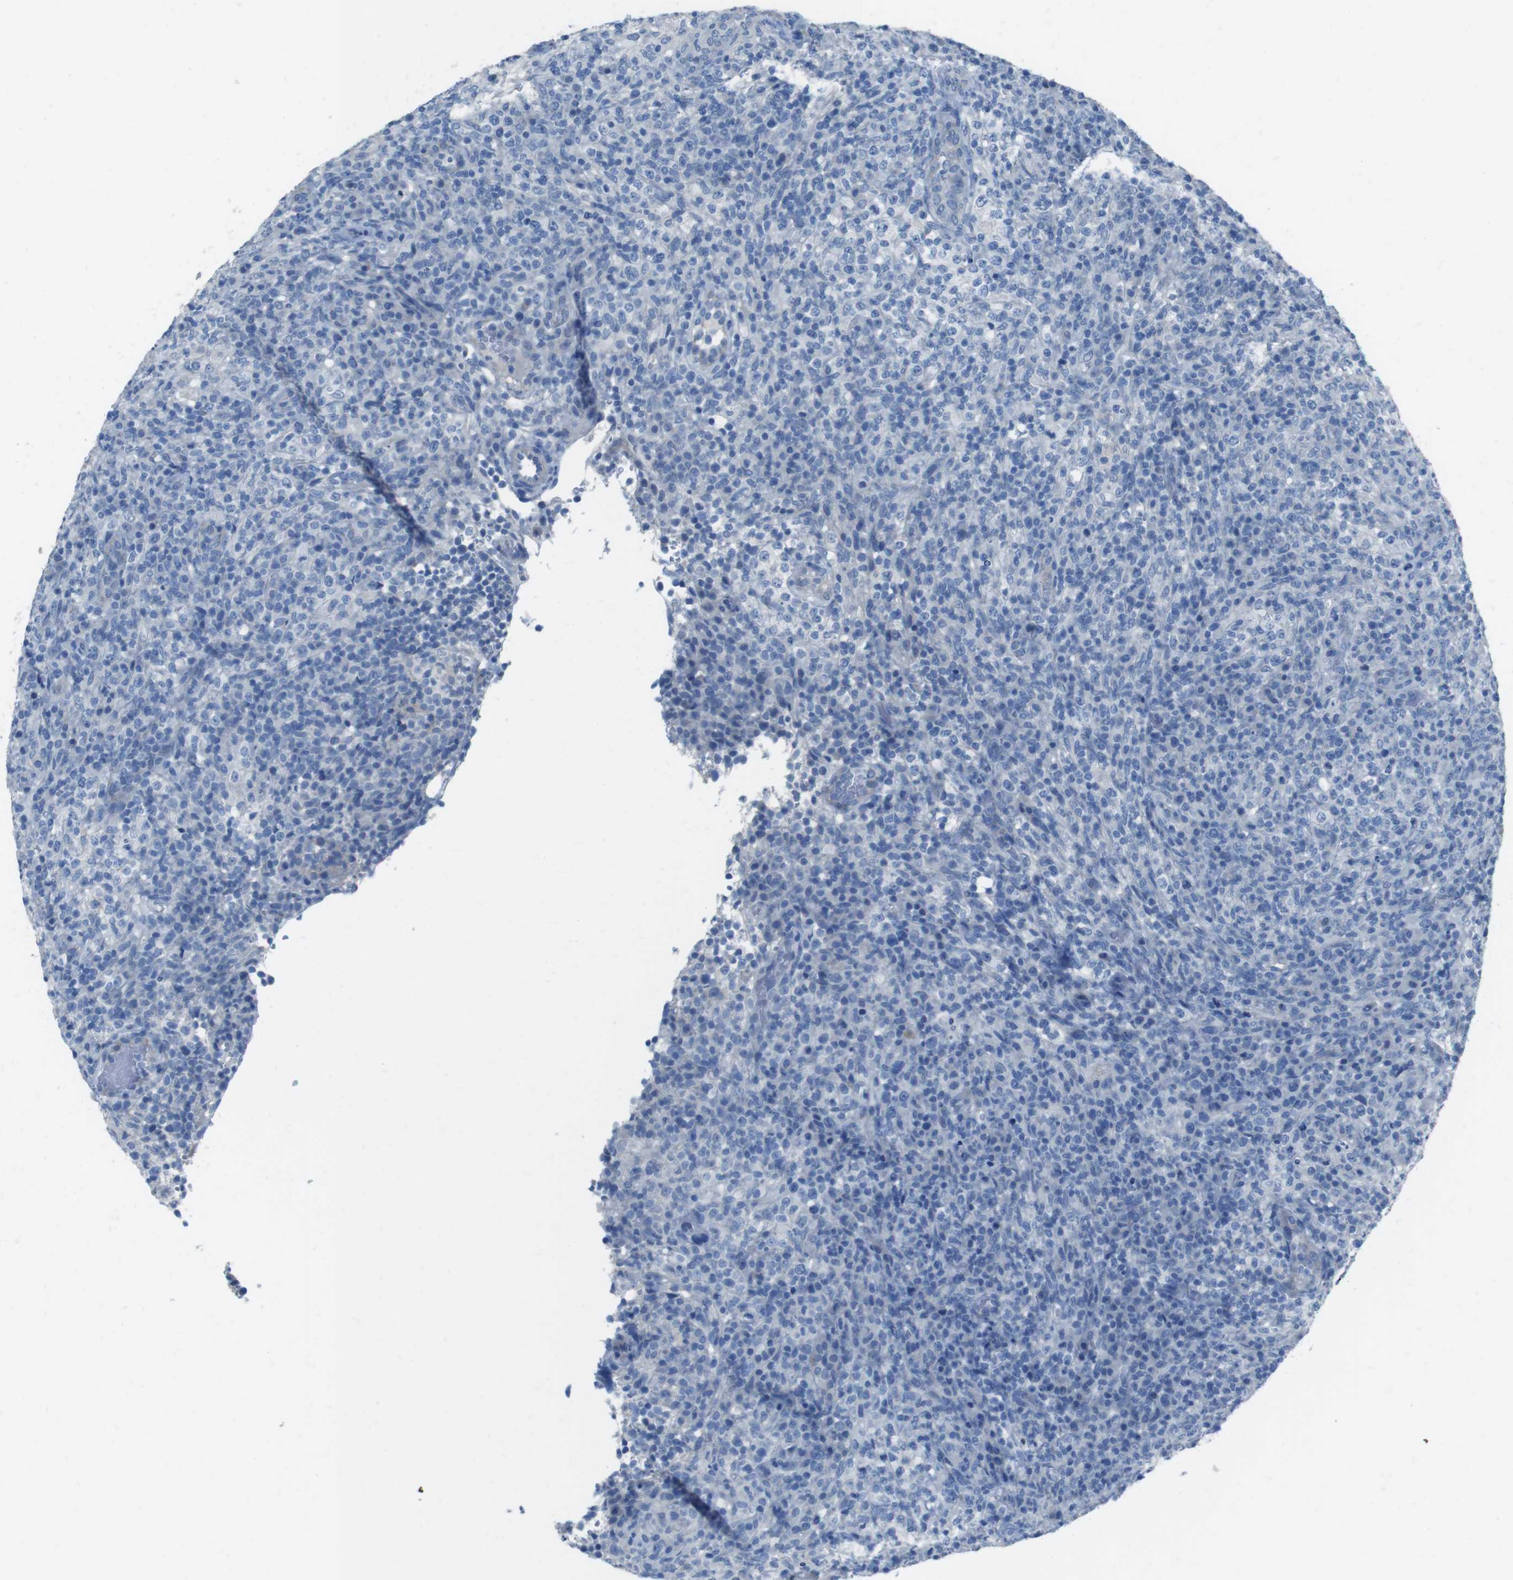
{"staining": {"intensity": "negative", "quantity": "none", "location": "none"}, "tissue": "lymphoma", "cell_type": "Tumor cells", "image_type": "cancer", "snomed": [{"axis": "morphology", "description": "Malignant lymphoma, non-Hodgkin's type, High grade"}, {"axis": "topography", "description": "Lymph node"}], "caption": "This micrograph is of high-grade malignant lymphoma, non-Hodgkin's type stained with immunohistochemistry to label a protein in brown with the nuclei are counter-stained blue. There is no expression in tumor cells. The staining was performed using DAB to visualize the protein expression in brown, while the nuclei were stained in blue with hematoxylin (Magnification: 20x).", "gene": "CYP2C8", "patient": {"sex": "female", "age": 76}}